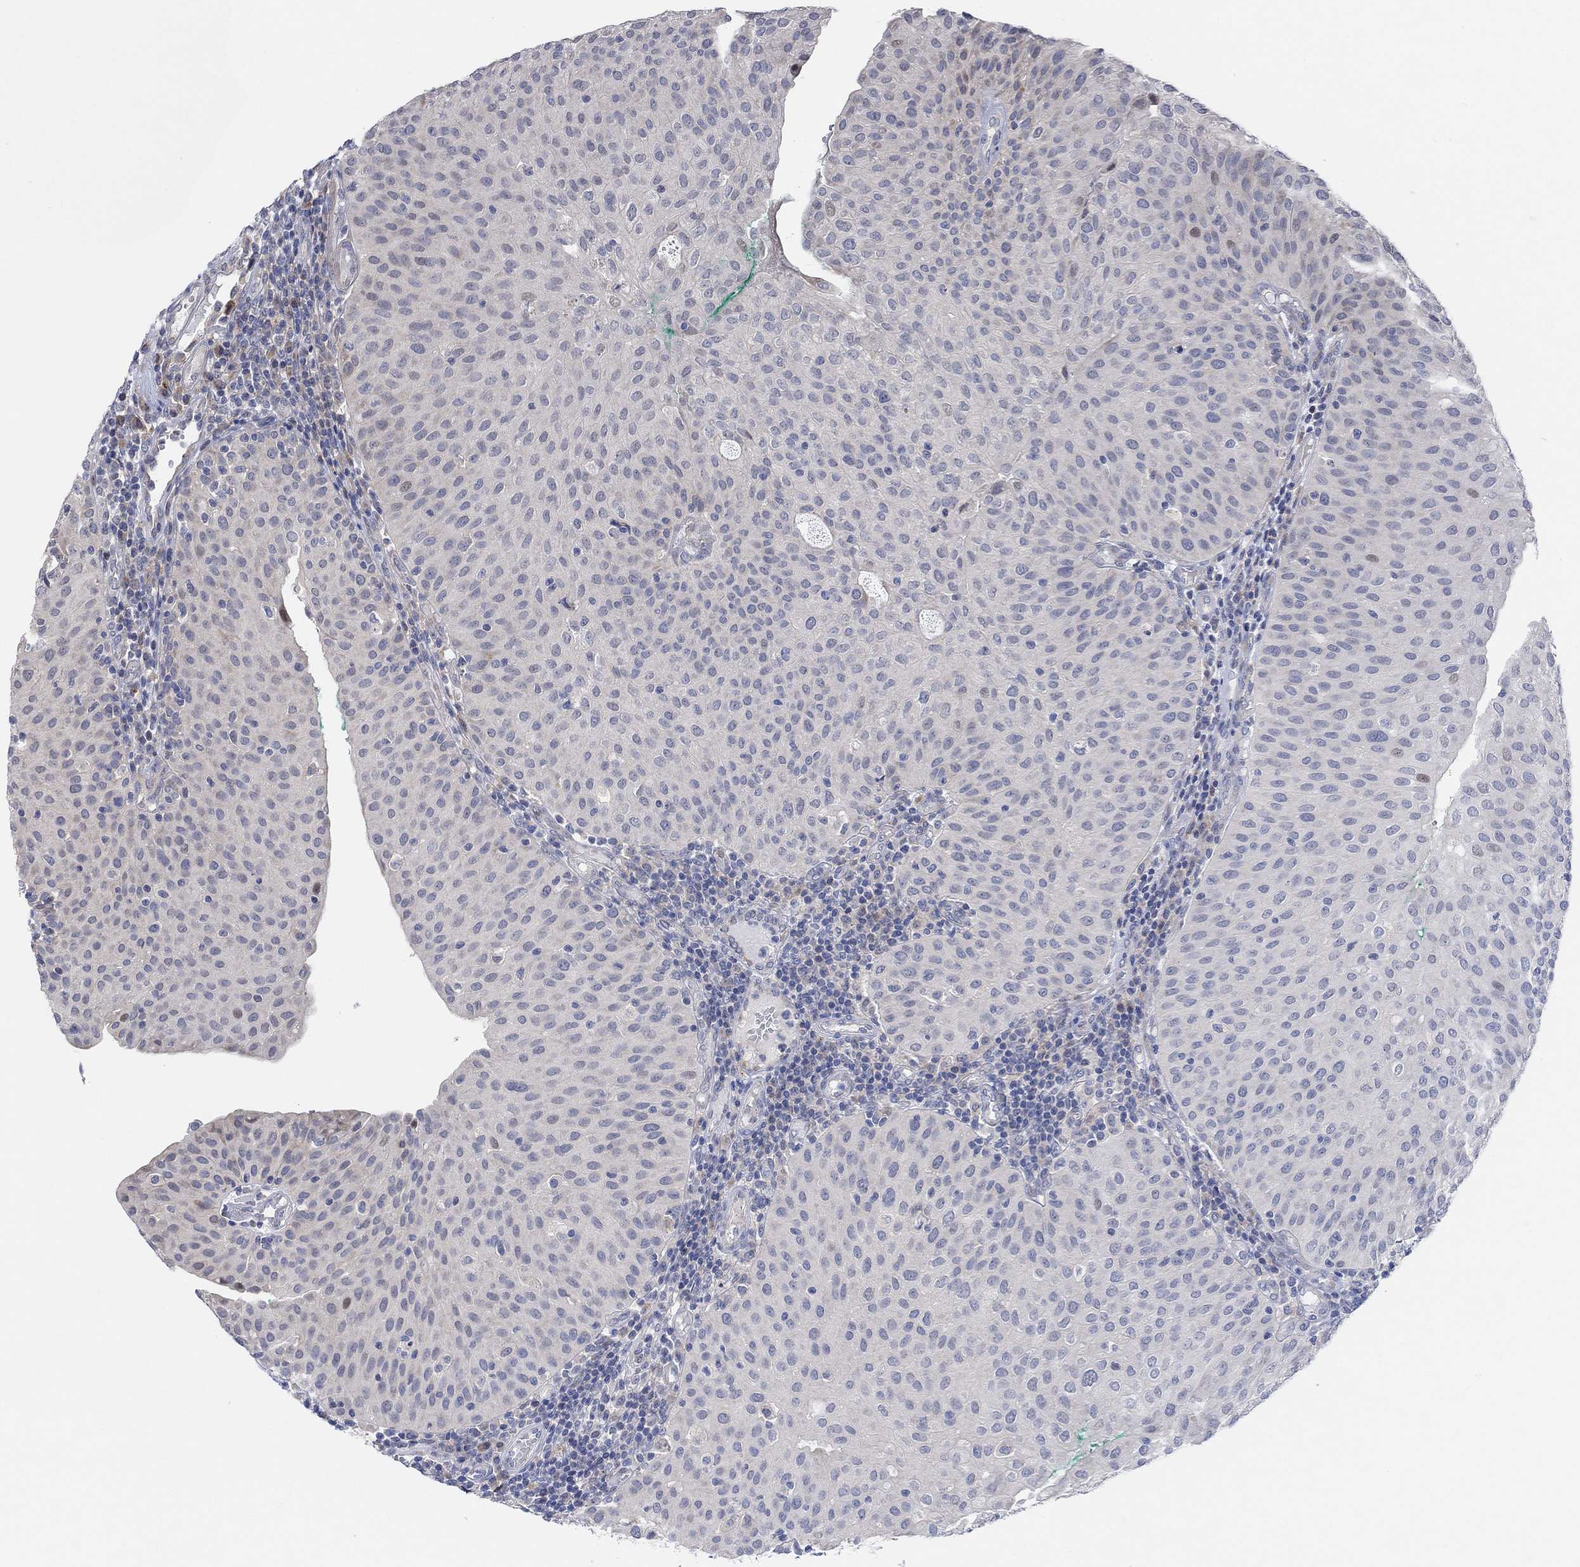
{"staining": {"intensity": "negative", "quantity": "none", "location": "none"}, "tissue": "urothelial cancer", "cell_type": "Tumor cells", "image_type": "cancer", "snomed": [{"axis": "morphology", "description": "Urothelial carcinoma, Low grade"}, {"axis": "topography", "description": "Urinary bladder"}], "caption": "A high-resolution image shows IHC staining of urothelial carcinoma (low-grade), which displays no significant expression in tumor cells.", "gene": "CNTF", "patient": {"sex": "male", "age": 54}}